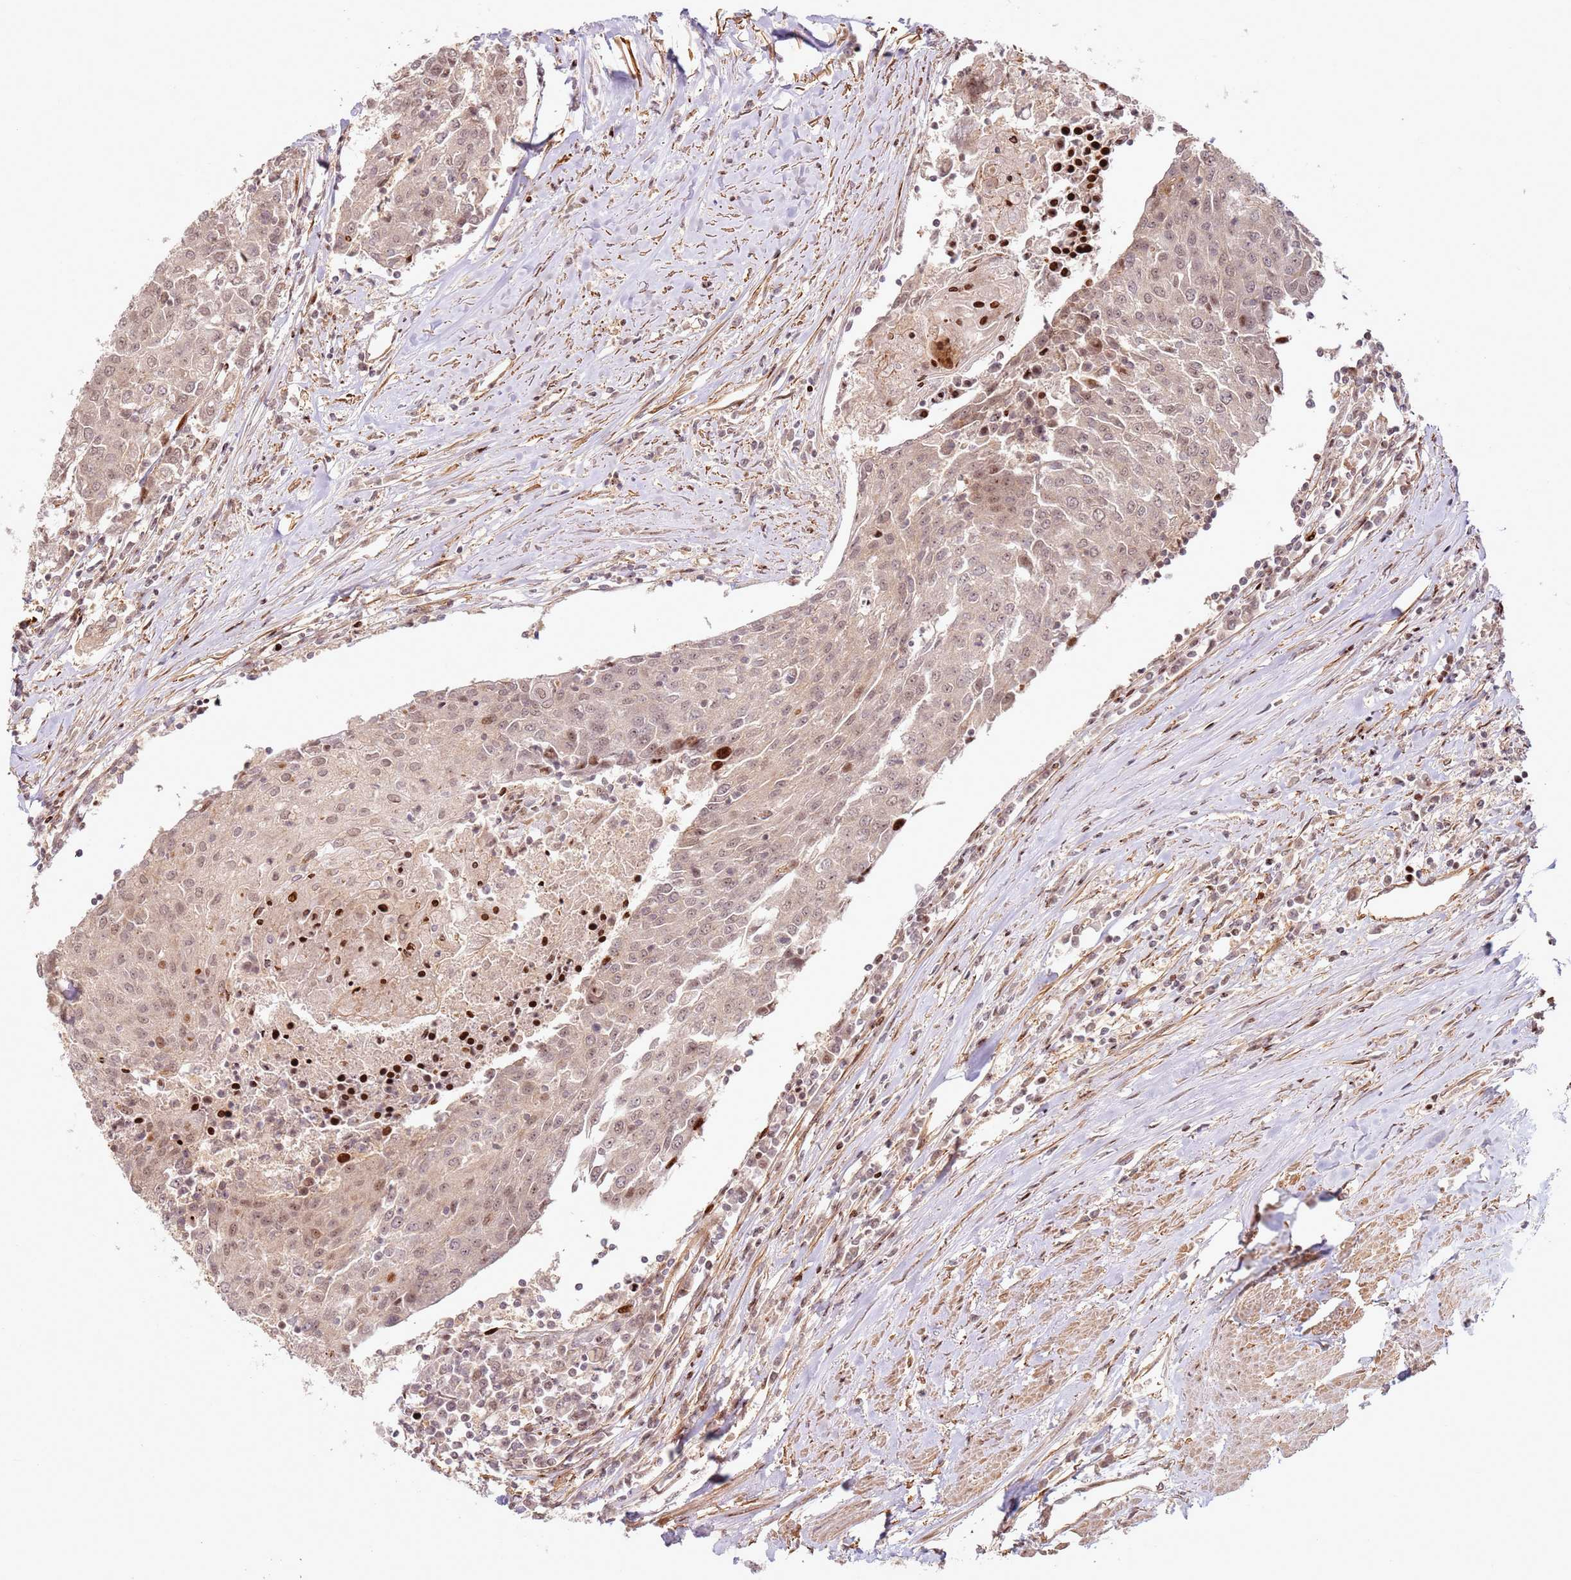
{"staining": {"intensity": "weak", "quantity": ">75%", "location": "nuclear"}, "tissue": "urothelial cancer", "cell_type": "Tumor cells", "image_type": "cancer", "snomed": [{"axis": "morphology", "description": "Urothelial carcinoma, High grade"}, {"axis": "topography", "description": "Urinary bladder"}], "caption": "Immunohistochemical staining of human urothelial cancer reveals low levels of weak nuclear protein expression in about >75% of tumor cells.", "gene": "TMEM233", "patient": {"sex": "female", "age": 85}}